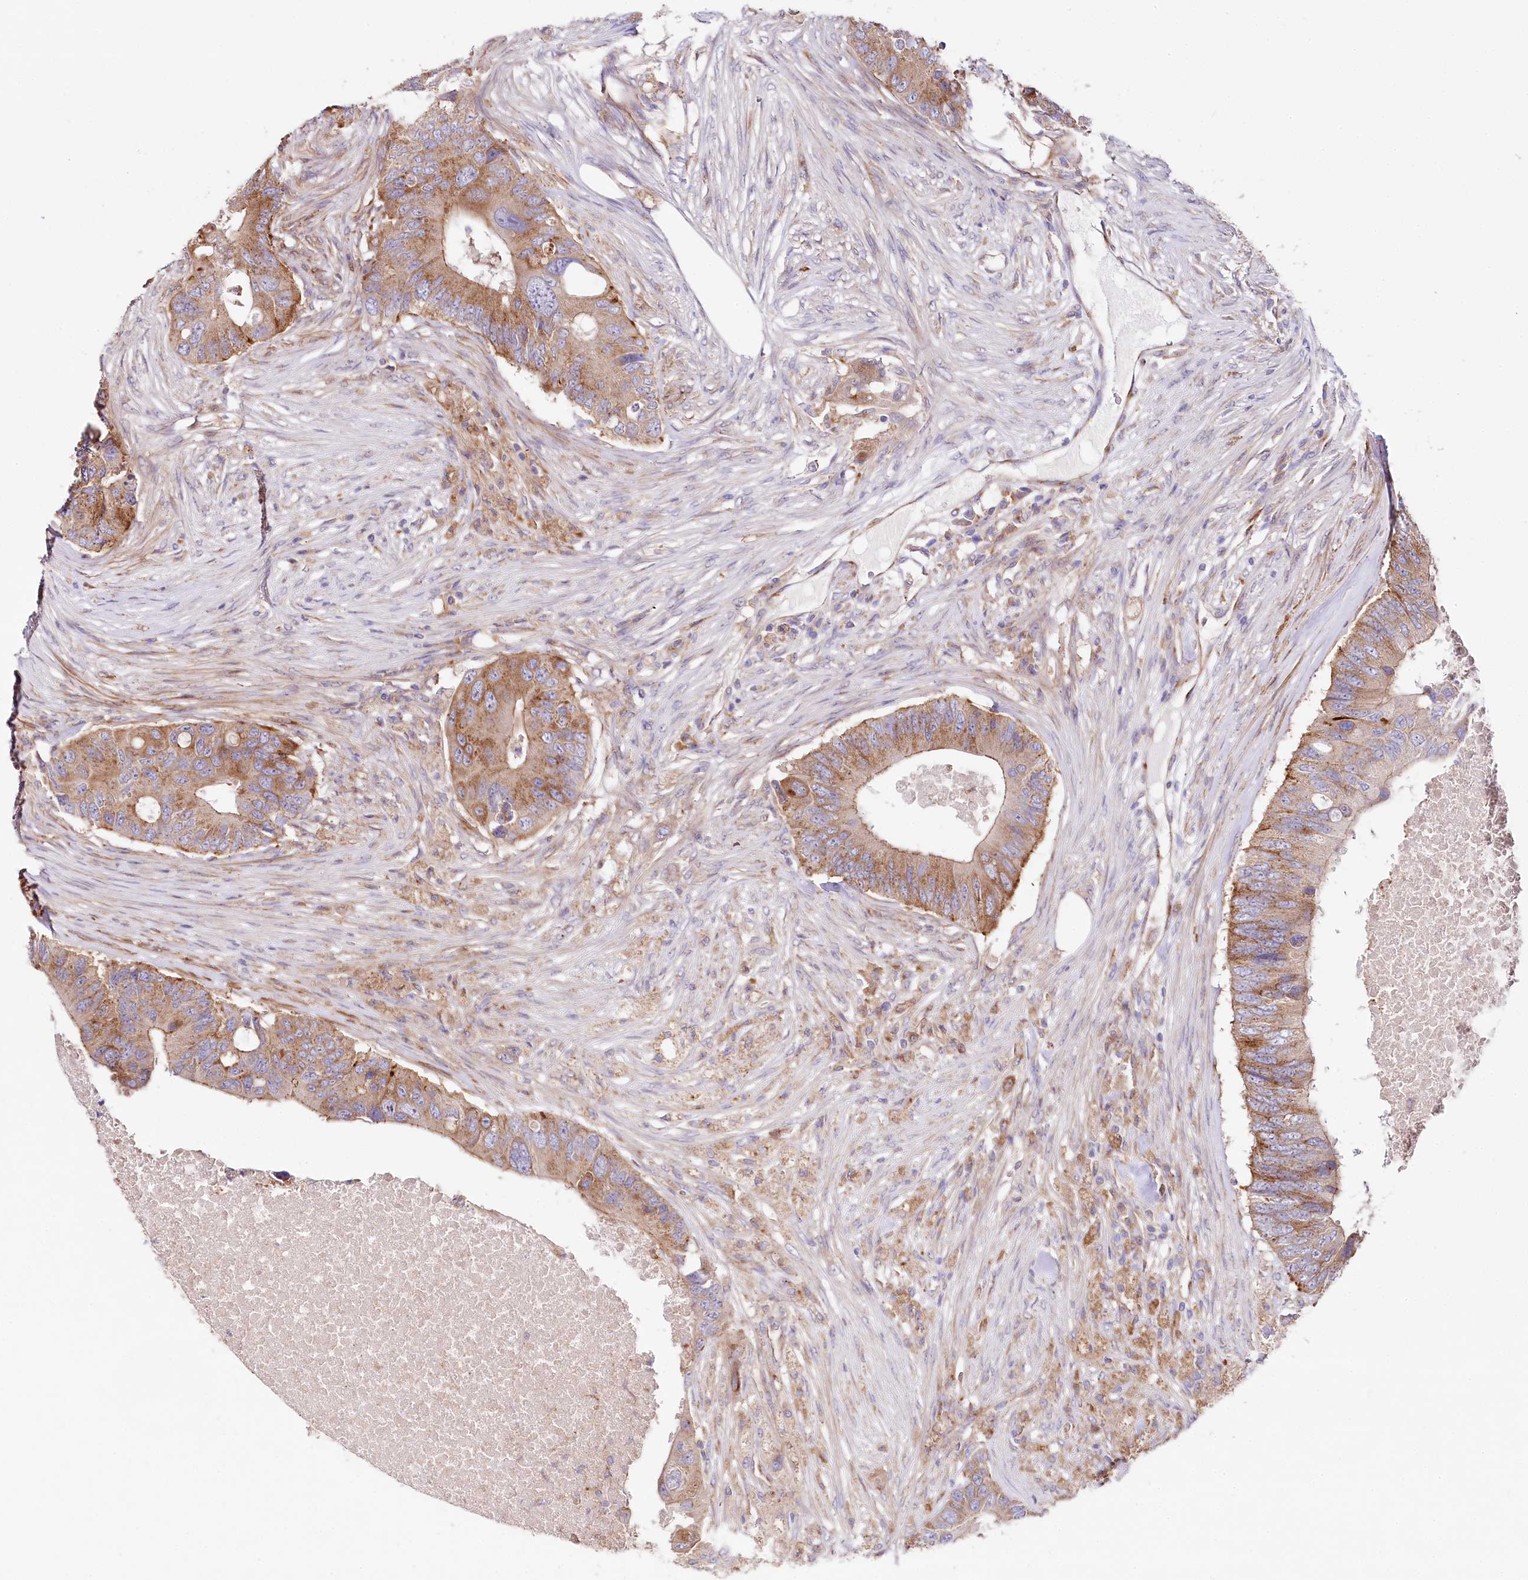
{"staining": {"intensity": "moderate", "quantity": ">75%", "location": "cytoplasmic/membranous"}, "tissue": "colorectal cancer", "cell_type": "Tumor cells", "image_type": "cancer", "snomed": [{"axis": "morphology", "description": "Adenocarcinoma, NOS"}, {"axis": "topography", "description": "Colon"}], "caption": "Tumor cells demonstrate moderate cytoplasmic/membranous expression in approximately >75% of cells in colorectal adenocarcinoma.", "gene": "STX6", "patient": {"sex": "male", "age": 71}}